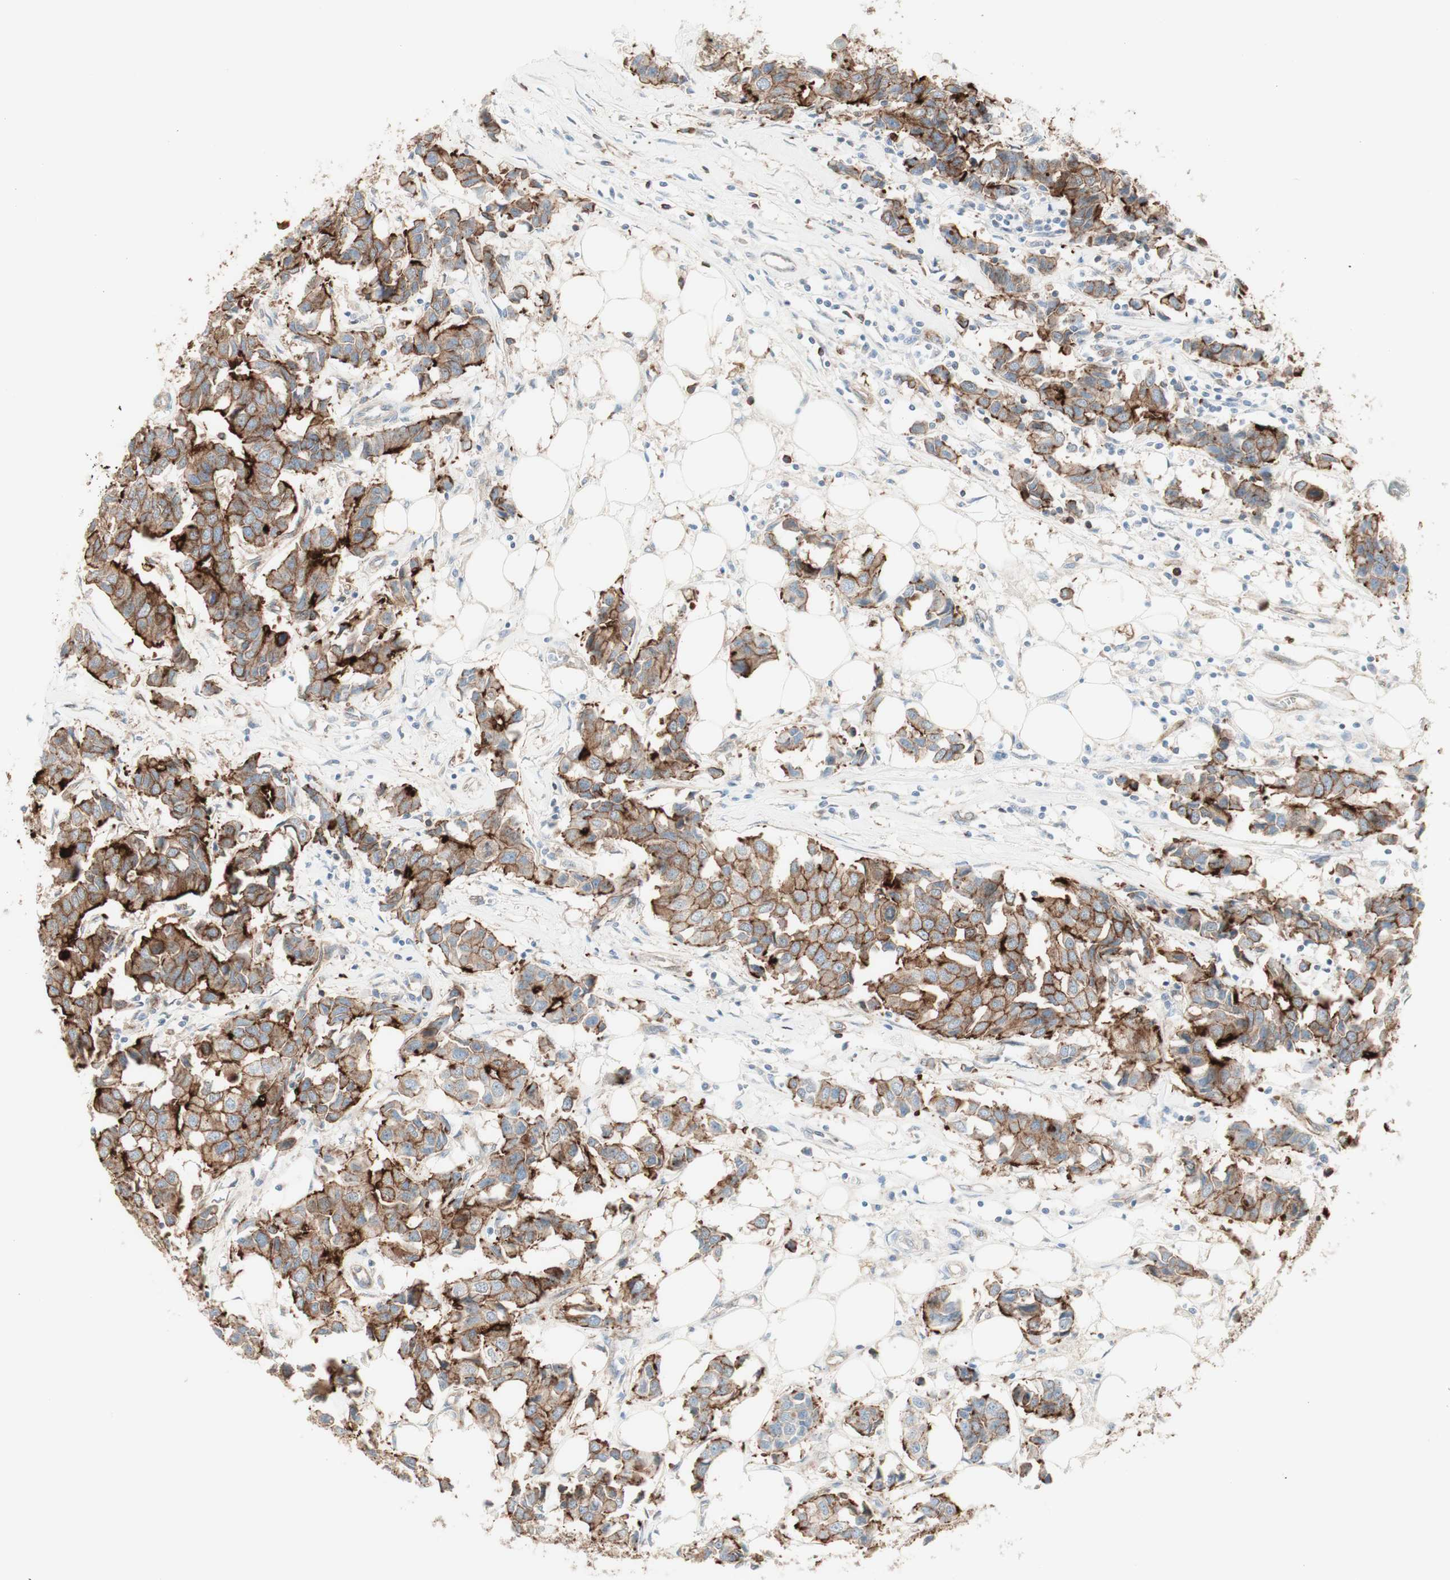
{"staining": {"intensity": "moderate", "quantity": "<25%", "location": "cytoplasmic/membranous"}, "tissue": "breast cancer", "cell_type": "Tumor cells", "image_type": "cancer", "snomed": [{"axis": "morphology", "description": "Duct carcinoma"}, {"axis": "topography", "description": "Breast"}], "caption": "Tumor cells reveal moderate cytoplasmic/membranous expression in about <25% of cells in breast cancer.", "gene": "MYO6", "patient": {"sex": "female", "age": 80}}